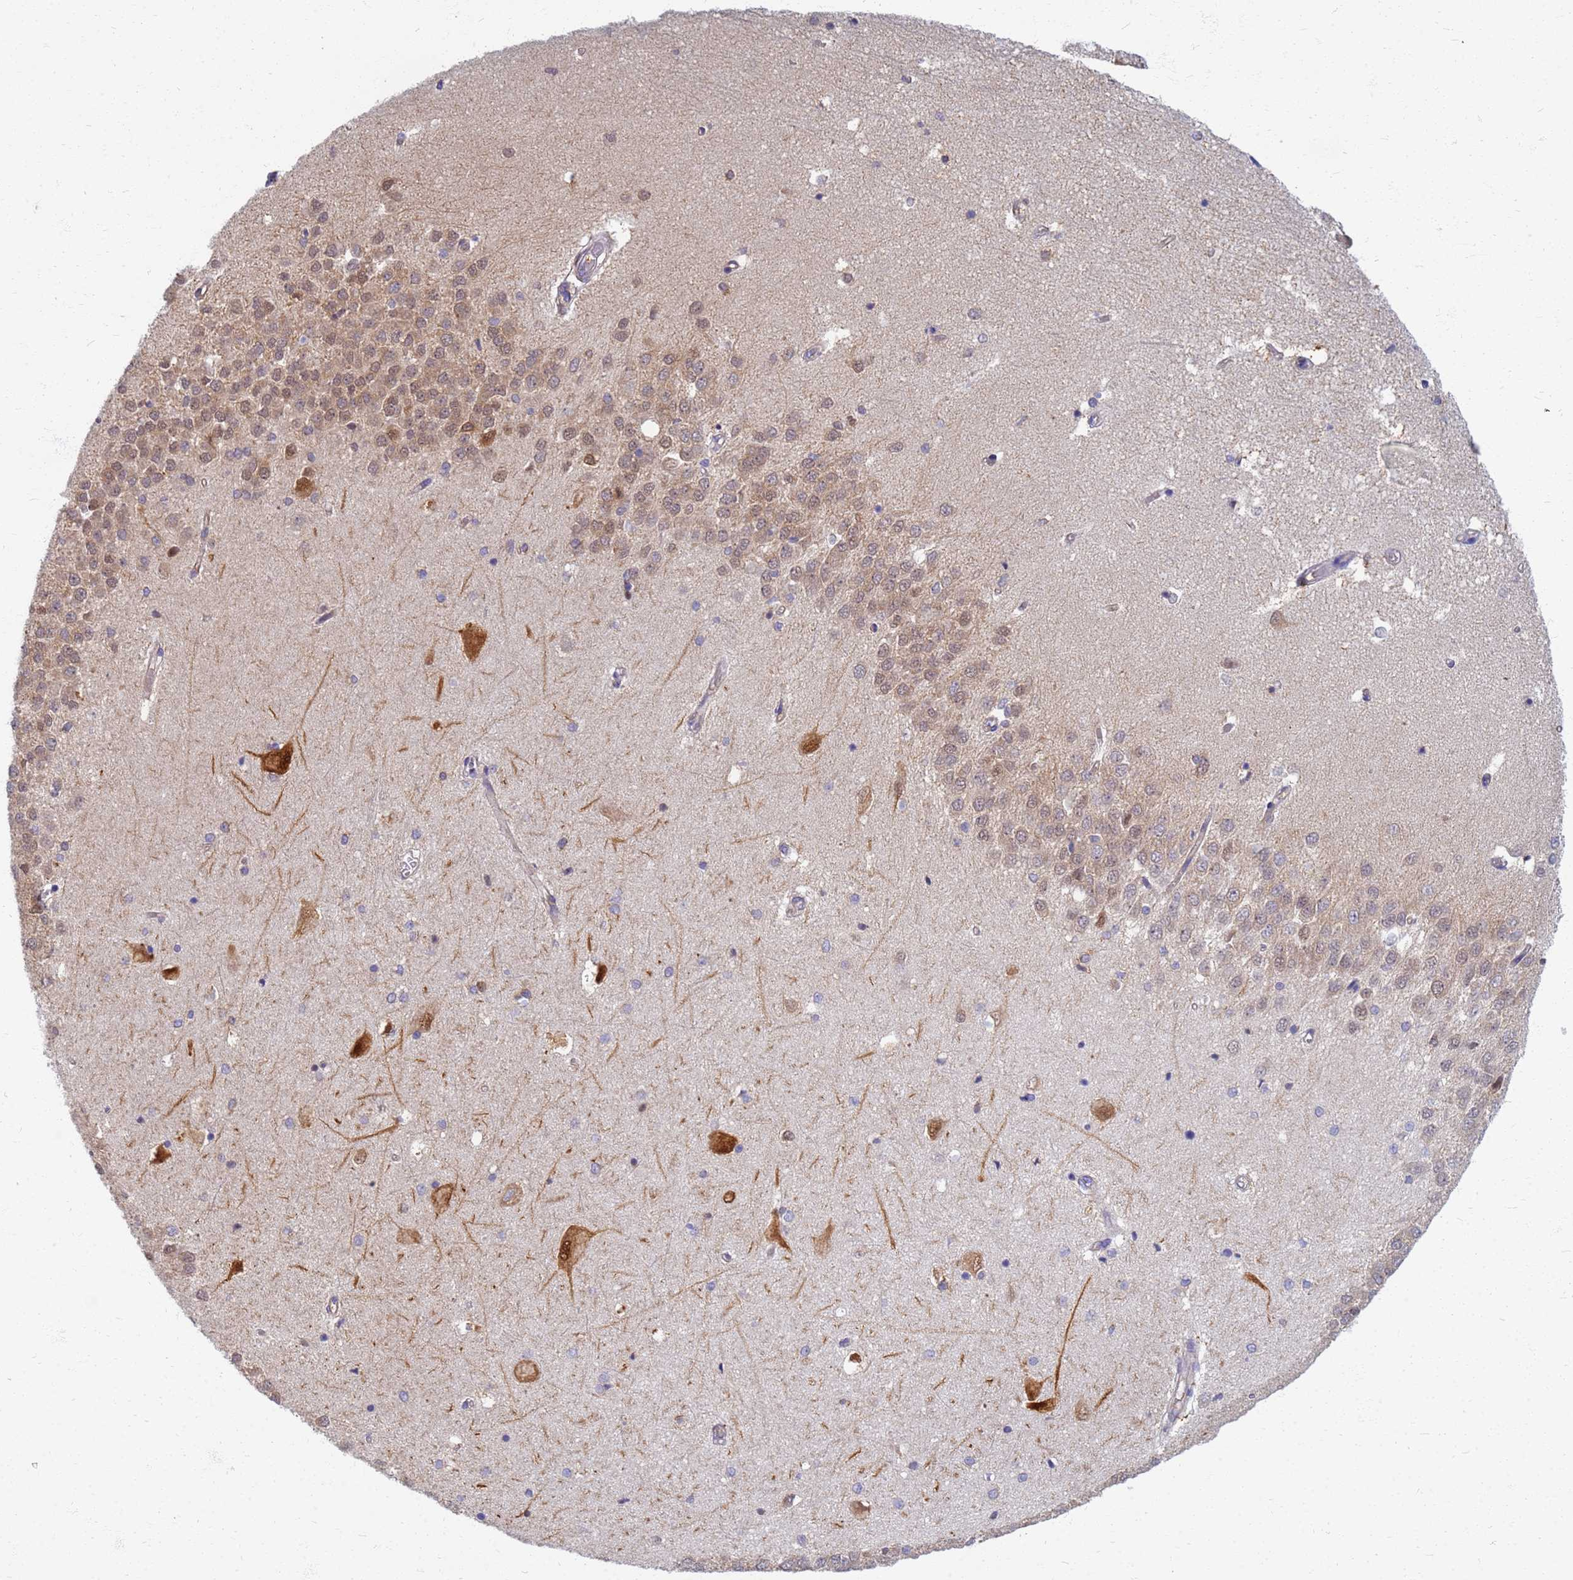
{"staining": {"intensity": "negative", "quantity": "none", "location": "none"}, "tissue": "hippocampus", "cell_type": "Glial cells", "image_type": "normal", "snomed": [{"axis": "morphology", "description": "Normal tissue, NOS"}, {"axis": "topography", "description": "Hippocampus"}], "caption": "The IHC histopathology image has no significant staining in glial cells of hippocampus.", "gene": "EEA1", "patient": {"sex": "male", "age": 45}}